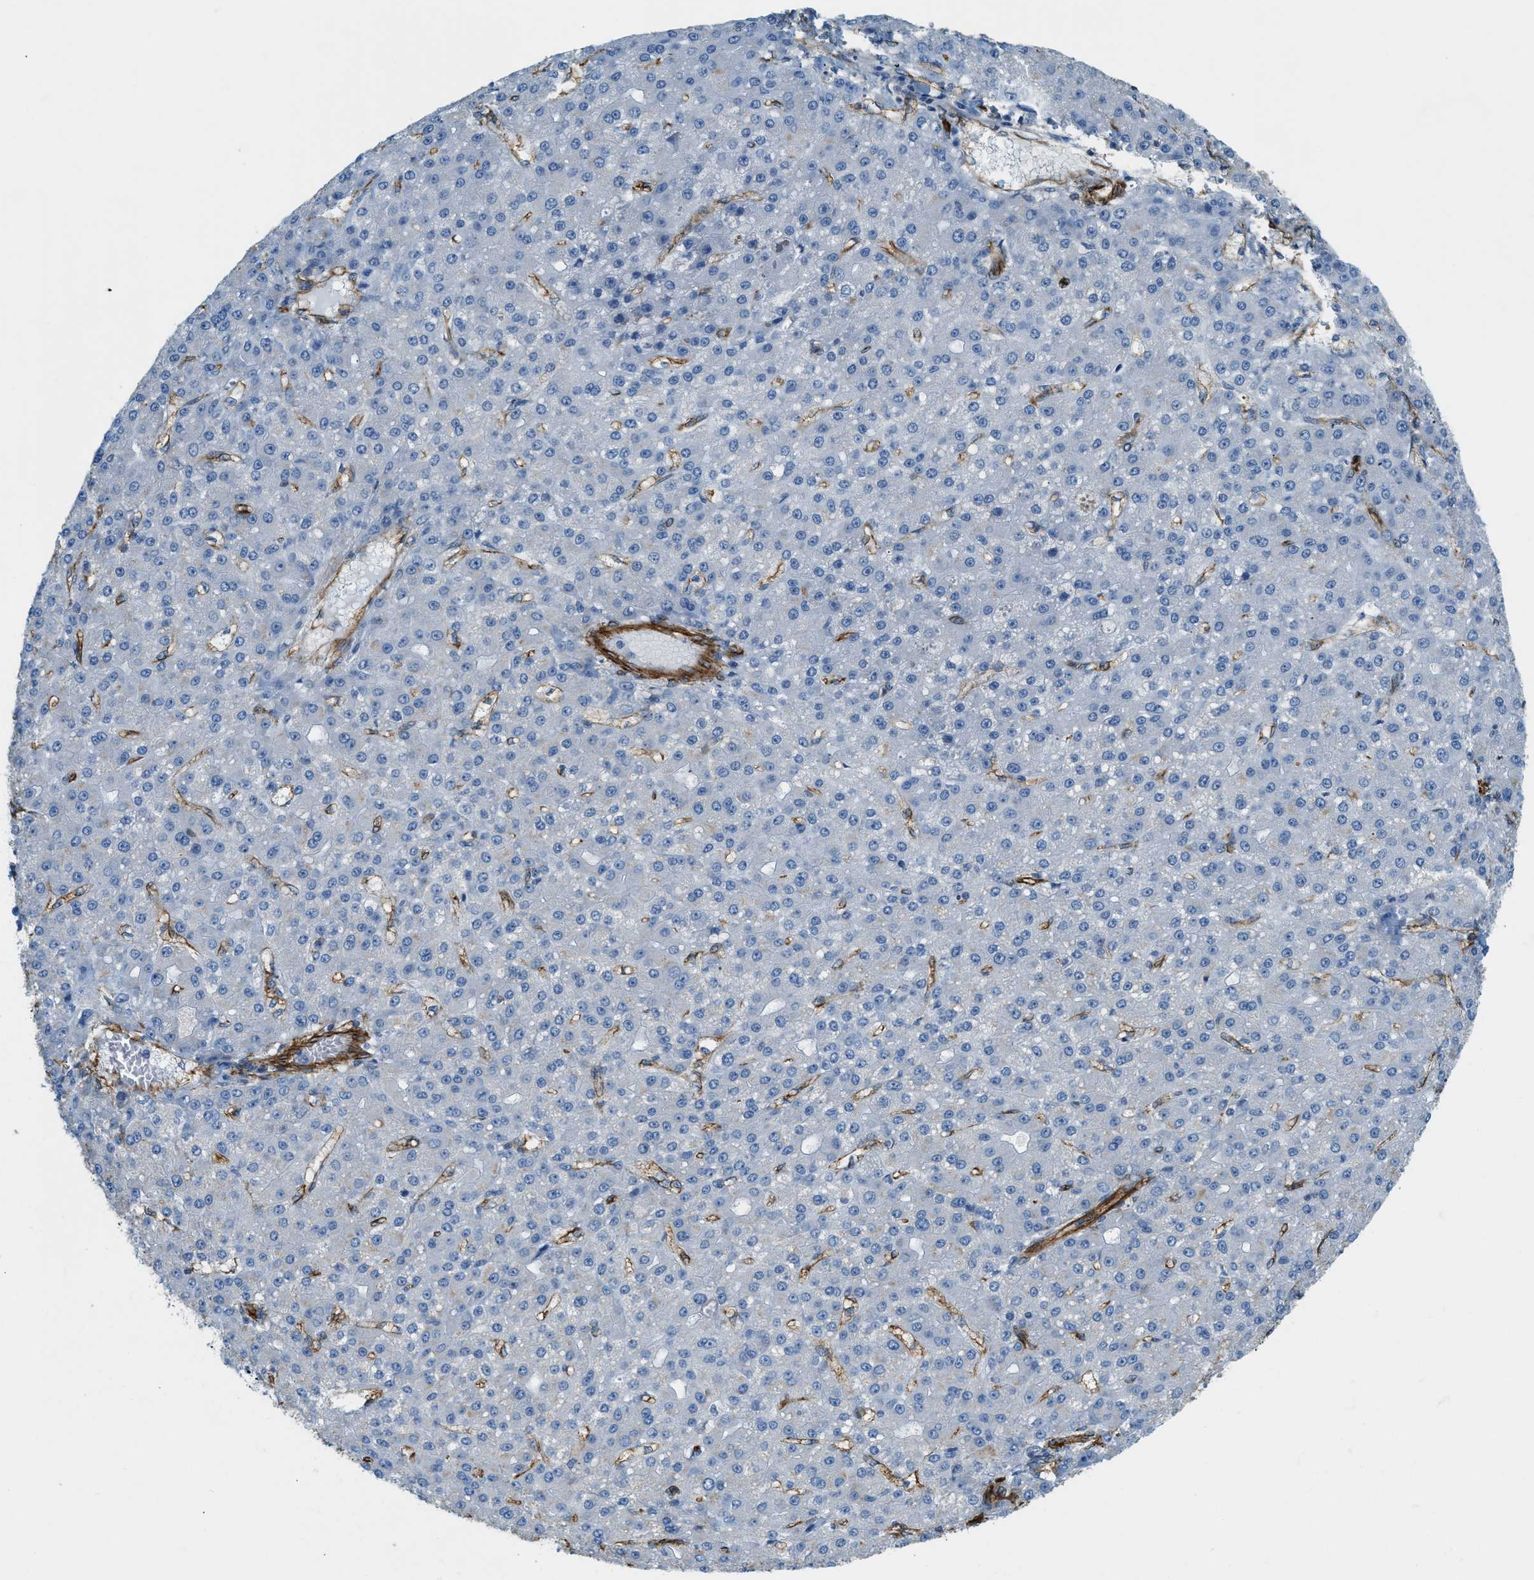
{"staining": {"intensity": "negative", "quantity": "none", "location": "none"}, "tissue": "liver cancer", "cell_type": "Tumor cells", "image_type": "cancer", "snomed": [{"axis": "morphology", "description": "Carcinoma, Hepatocellular, NOS"}, {"axis": "topography", "description": "Liver"}], "caption": "DAB immunohistochemical staining of hepatocellular carcinoma (liver) demonstrates no significant positivity in tumor cells.", "gene": "TMEM43", "patient": {"sex": "male", "age": 67}}